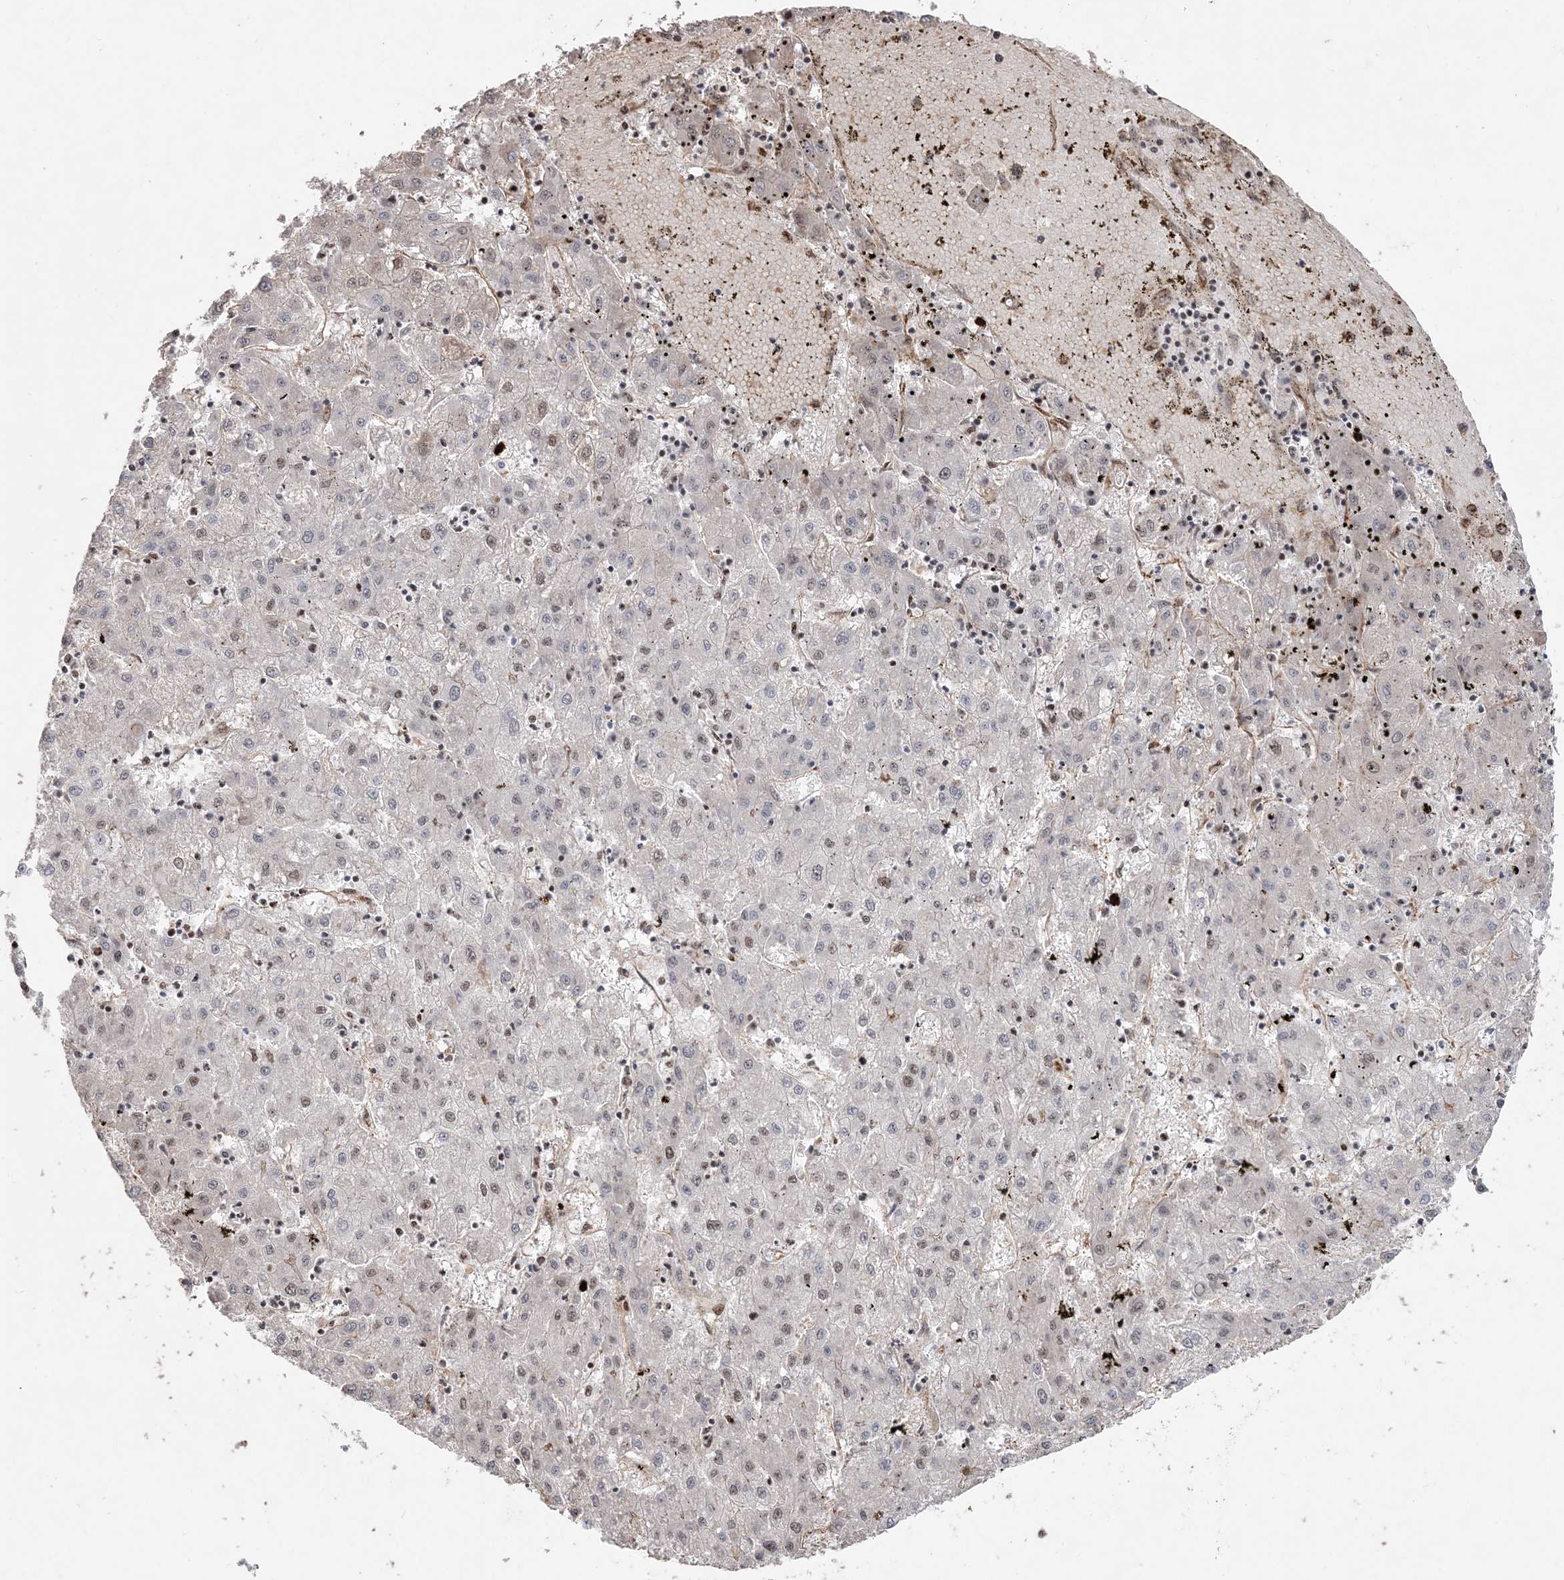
{"staining": {"intensity": "moderate", "quantity": "25%-75%", "location": "nuclear"}, "tissue": "liver cancer", "cell_type": "Tumor cells", "image_type": "cancer", "snomed": [{"axis": "morphology", "description": "Carcinoma, Hepatocellular, NOS"}, {"axis": "topography", "description": "Liver"}], "caption": "Protein analysis of hepatocellular carcinoma (liver) tissue displays moderate nuclear expression in approximately 25%-75% of tumor cells.", "gene": "RBM17", "patient": {"sex": "male", "age": 72}}